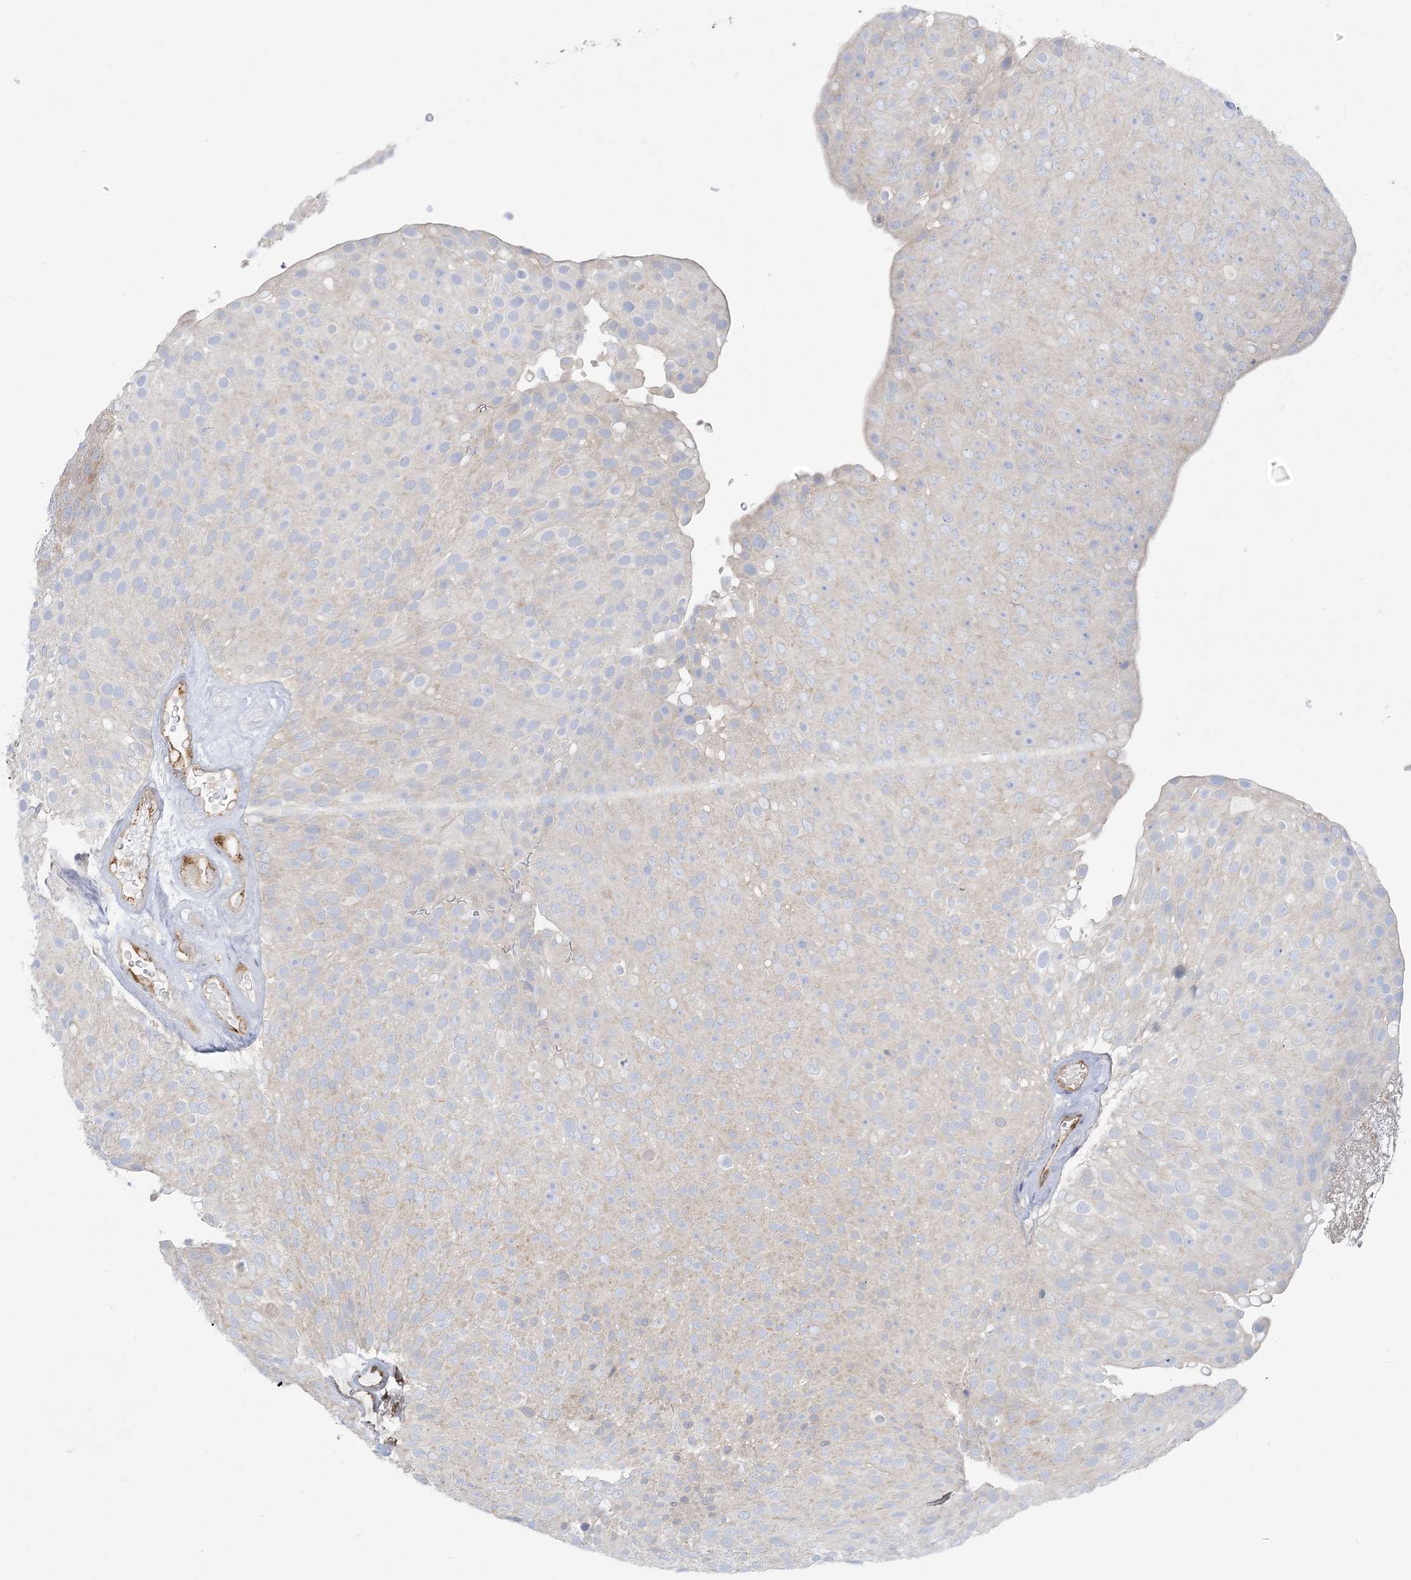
{"staining": {"intensity": "negative", "quantity": "none", "location": "none"}, "tissue": "urothelial cancer", "cell_type": "Tumor cells", "image_type": "cancer", "snomed": [{"axis": "morphology", "description": "Urothelial carcinoma, Low grade"}, {"axis": "topography", "description": "Urinary bladder"}], "caption": "Tumor cells show no significant staining in low-grade urothelial carcinoma. (Stains: DAB immunohistochemistry (IHC) with hematoxylin counter stain, Microscopy: brightfield microscopy at high magnification).", "gene": "INPP1", "patient": {"sex": "male", "age": 78}}